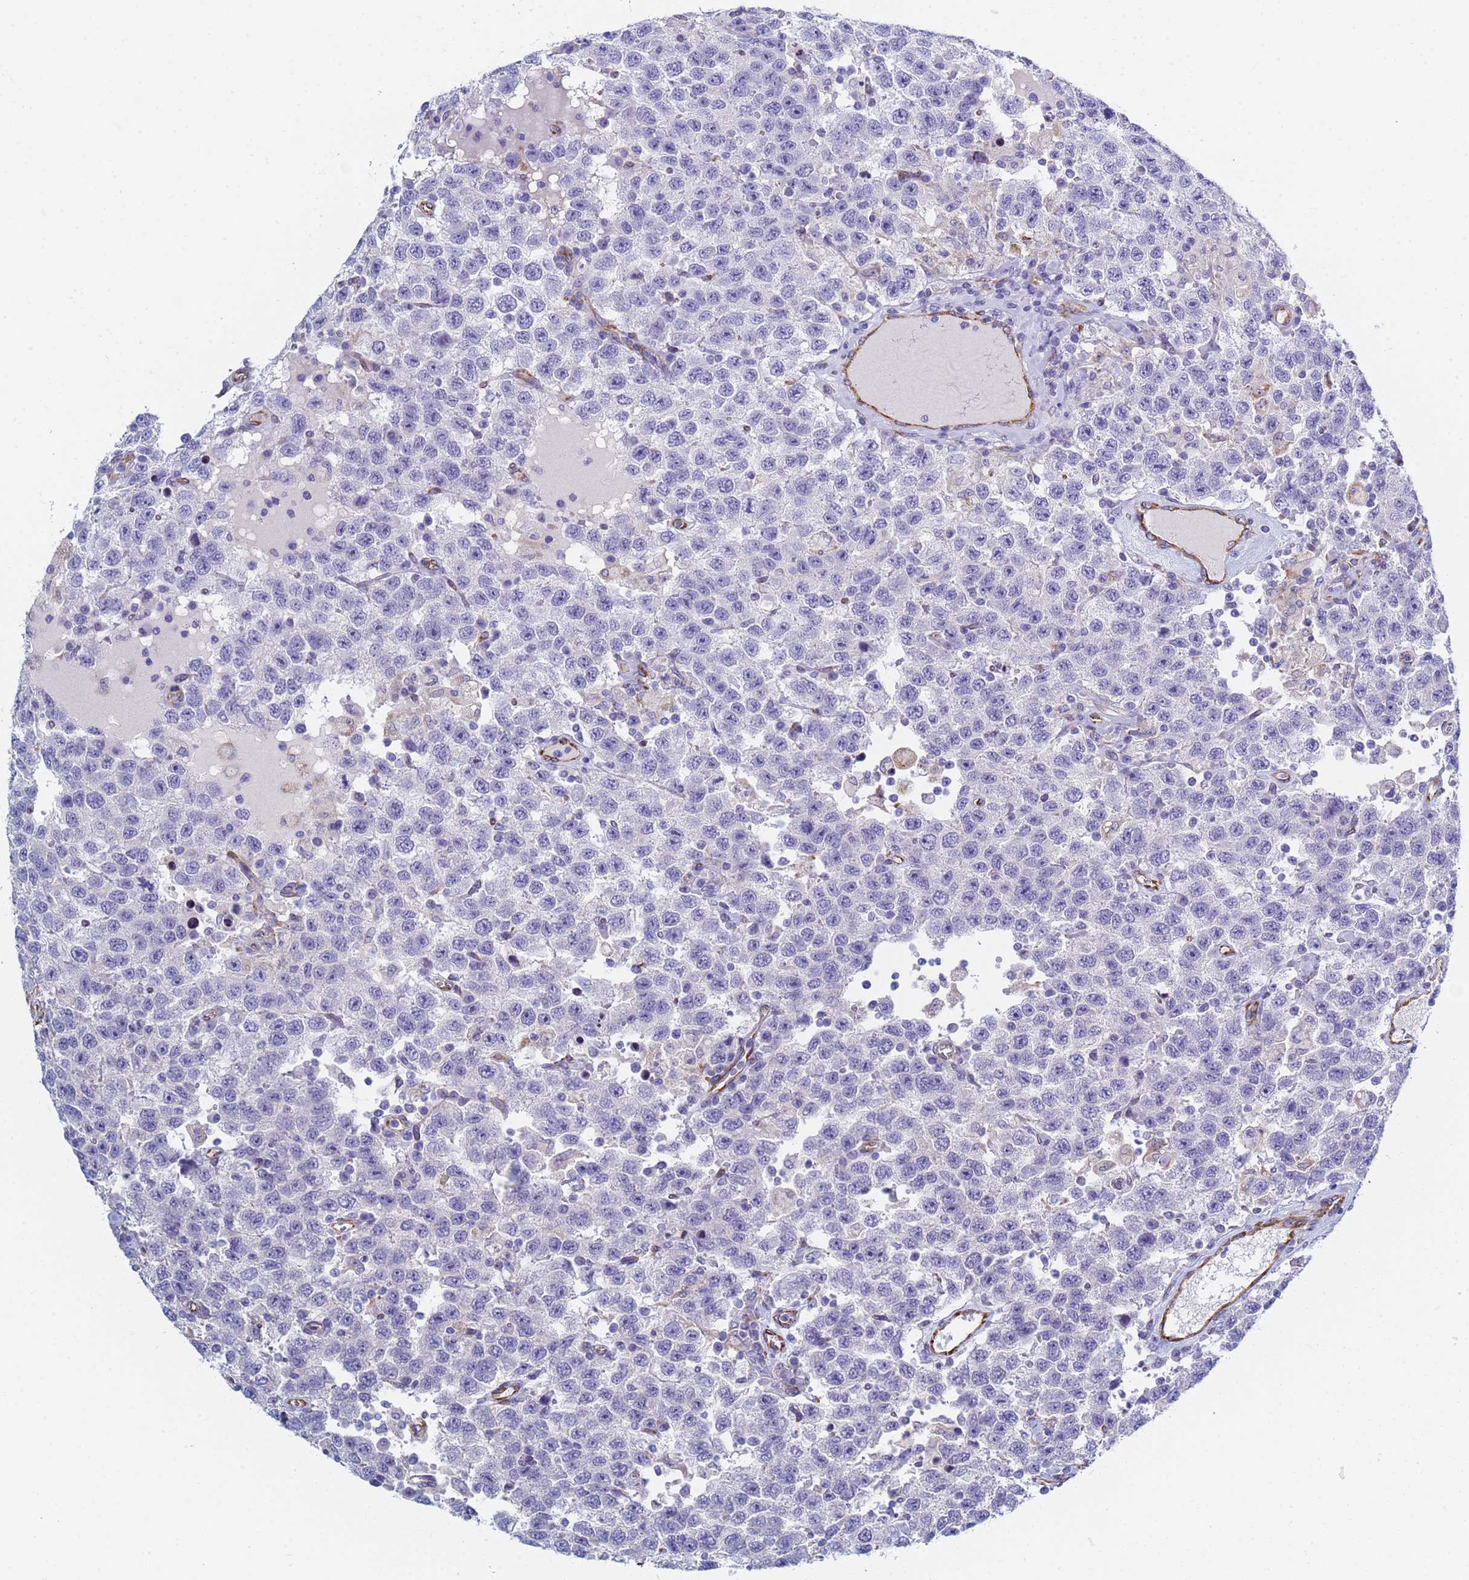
{"staining": {"intensity": "negative", "quantity": "none", "location": "none"}, "tissue": "testis cancer", "cell_type": "Tumor cells", "image_type": "cancer", "snomed": [{"axis": "morphology", "description": "Seminoma, NOS"}, {"axis": "topography", "description": "Testis"}], "caption": "Tumor cells show no significant staining in testis cancer. The staining was performed using DAB to visualize the protein expression in brown, while the nuclei were stained in blue with hematoxylin (Magnification: 20x).", "gene": "GDAP2", "patient": {"sex": "male", "age": 41}}